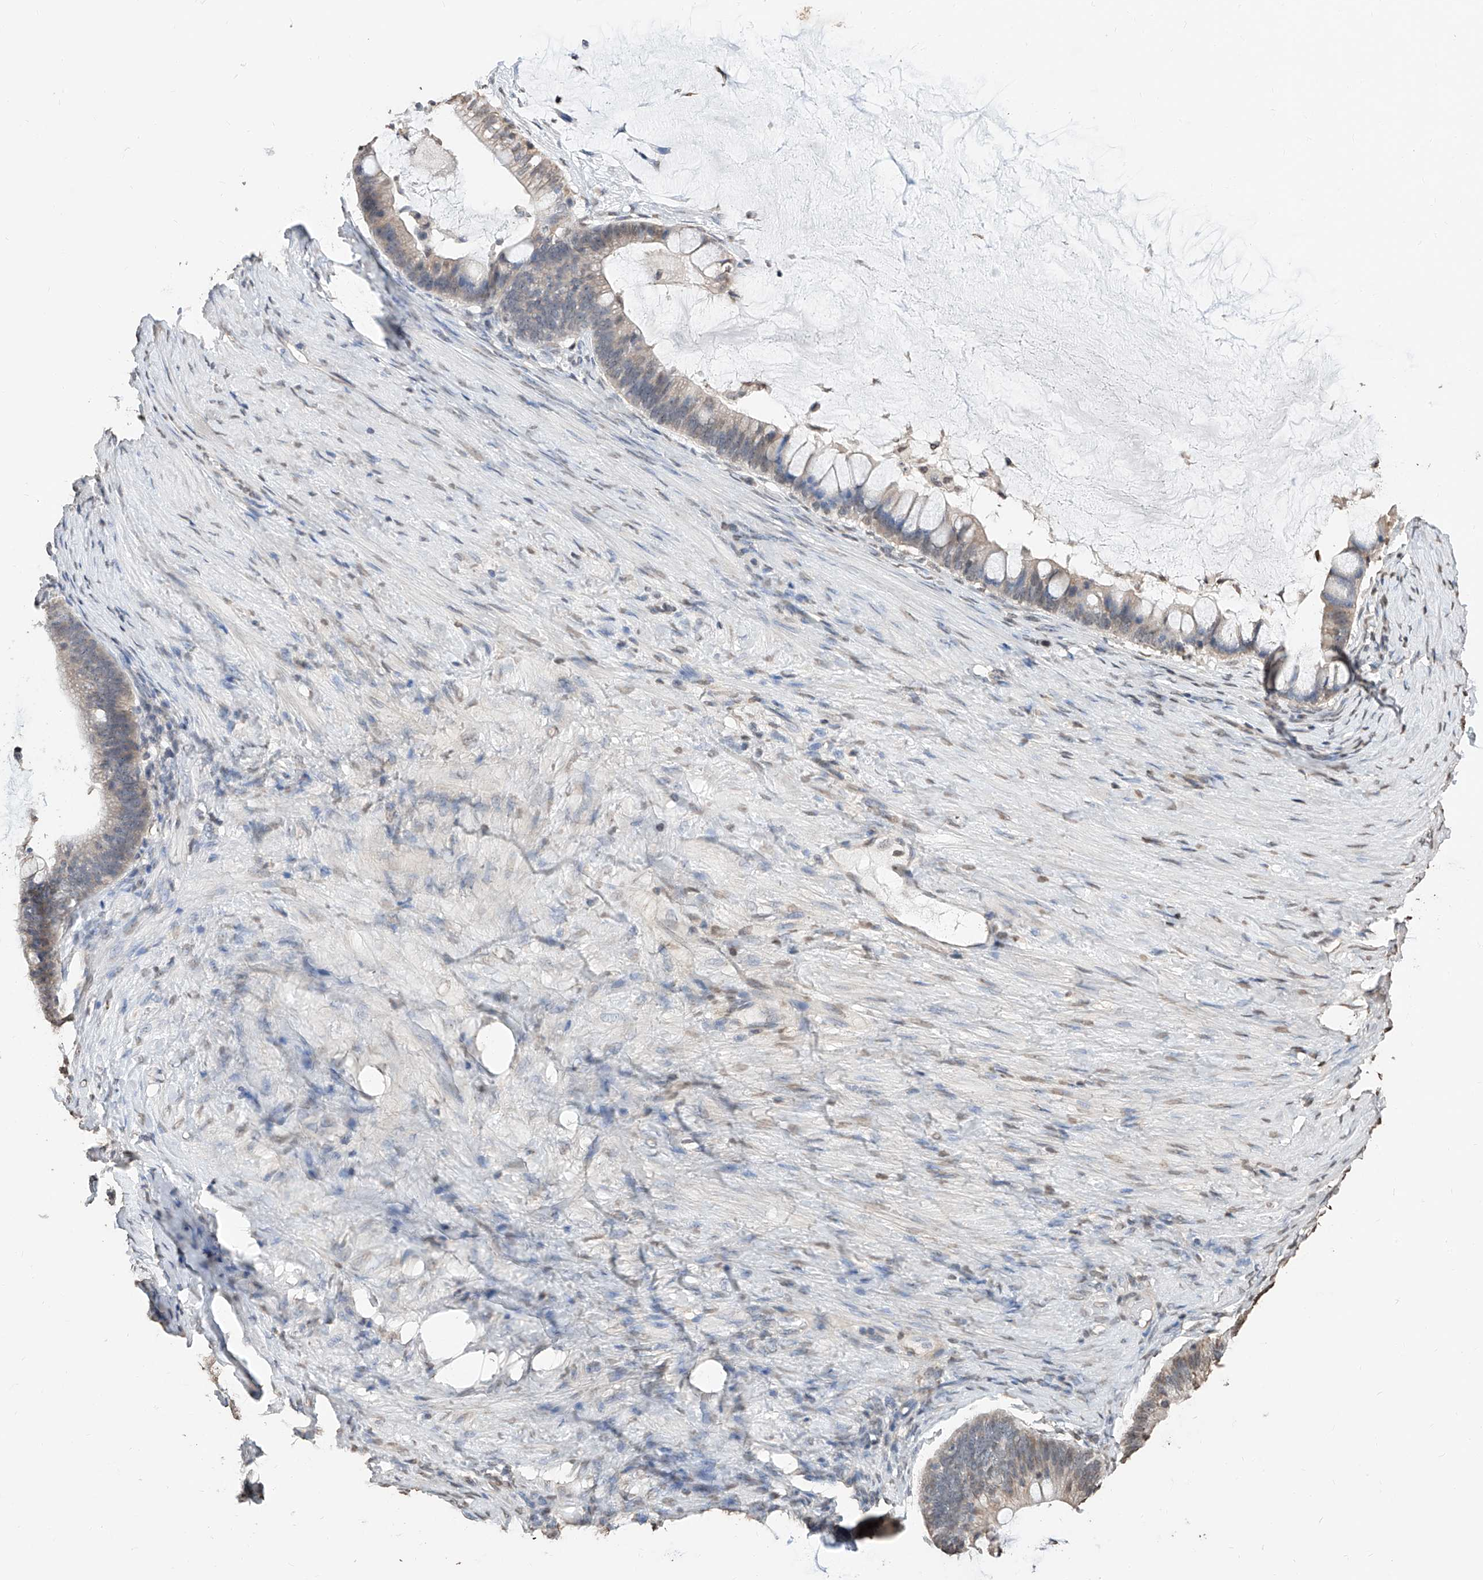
{"staining": {"intensity": "negative", "quantity": "none", "location": "none"}, "tissue": "ovarian cancer", "cell_type": "Tumor cells", "image_type": "cancer", "snomed": [{"axis": "morphology", "description": "Cystadenocarcinoma, mucinous, NOS"}, {"axis": "topography", "description": "Ovary"}], "caption": "Tumor cells are negative for brown protein staining in ovarian mucinous cystadenocarcinoma.", "gene": "RP9", "patient": {"sex": "female", "age": 61}}